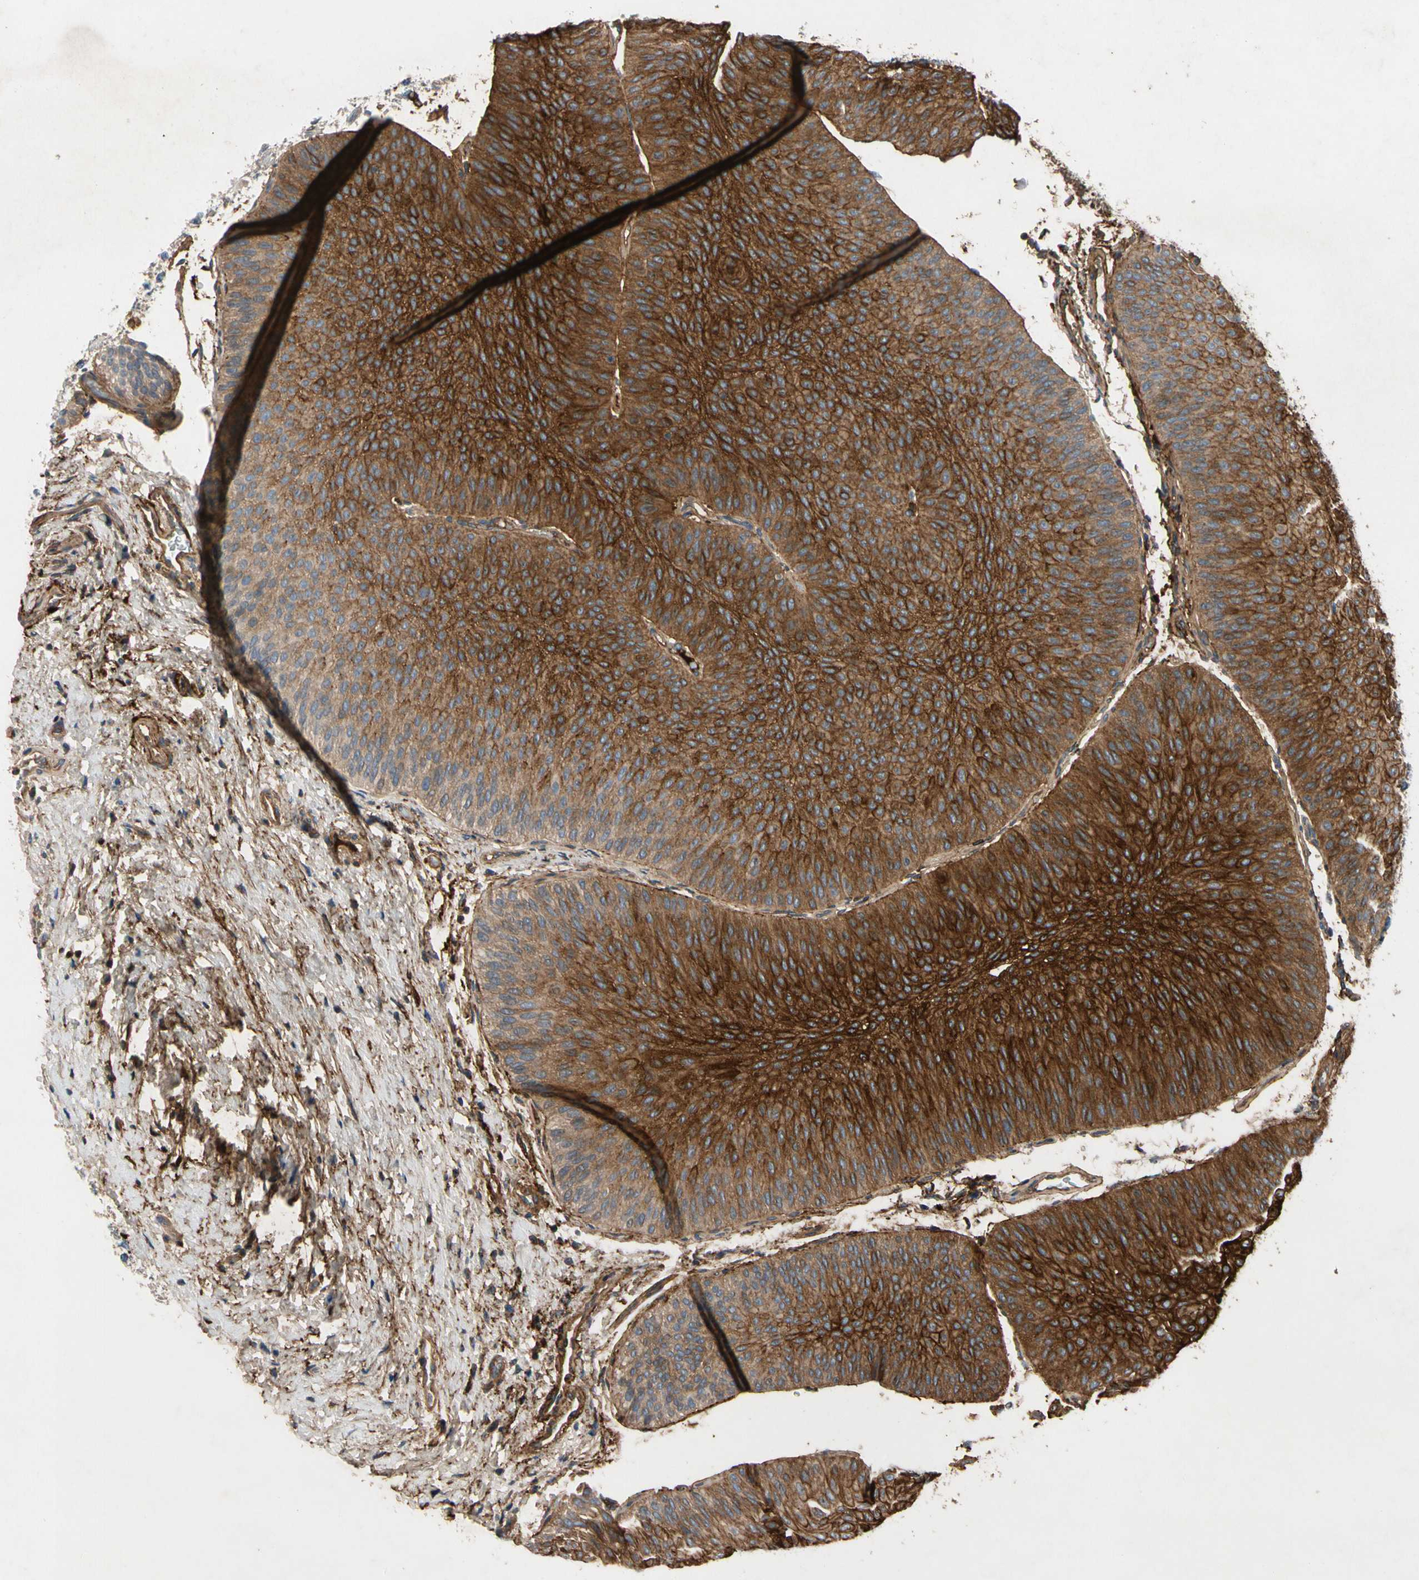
{"staining": {"intensity": "strong", "quantity": ">75%", "location": "cytoplasmic/membranous"}, "tissue": "urothelial cancer", "cell_type": "Tumor cells", "image_type": "cancer", "snomed": [{"axis": "morphology", "description": "Urothelial carcinoma, Low grade"}, {"axis": "topography", "description": "Urinary bladder"}], "caption": "Protein expression analysis of human urothelial carcinoma (low-grade) reveals strong cytoplasmic/membranous expression in about >75% of tumor cells.", "gene": "CRTAC1", "patient": {"sex": "female", "age": 60}}